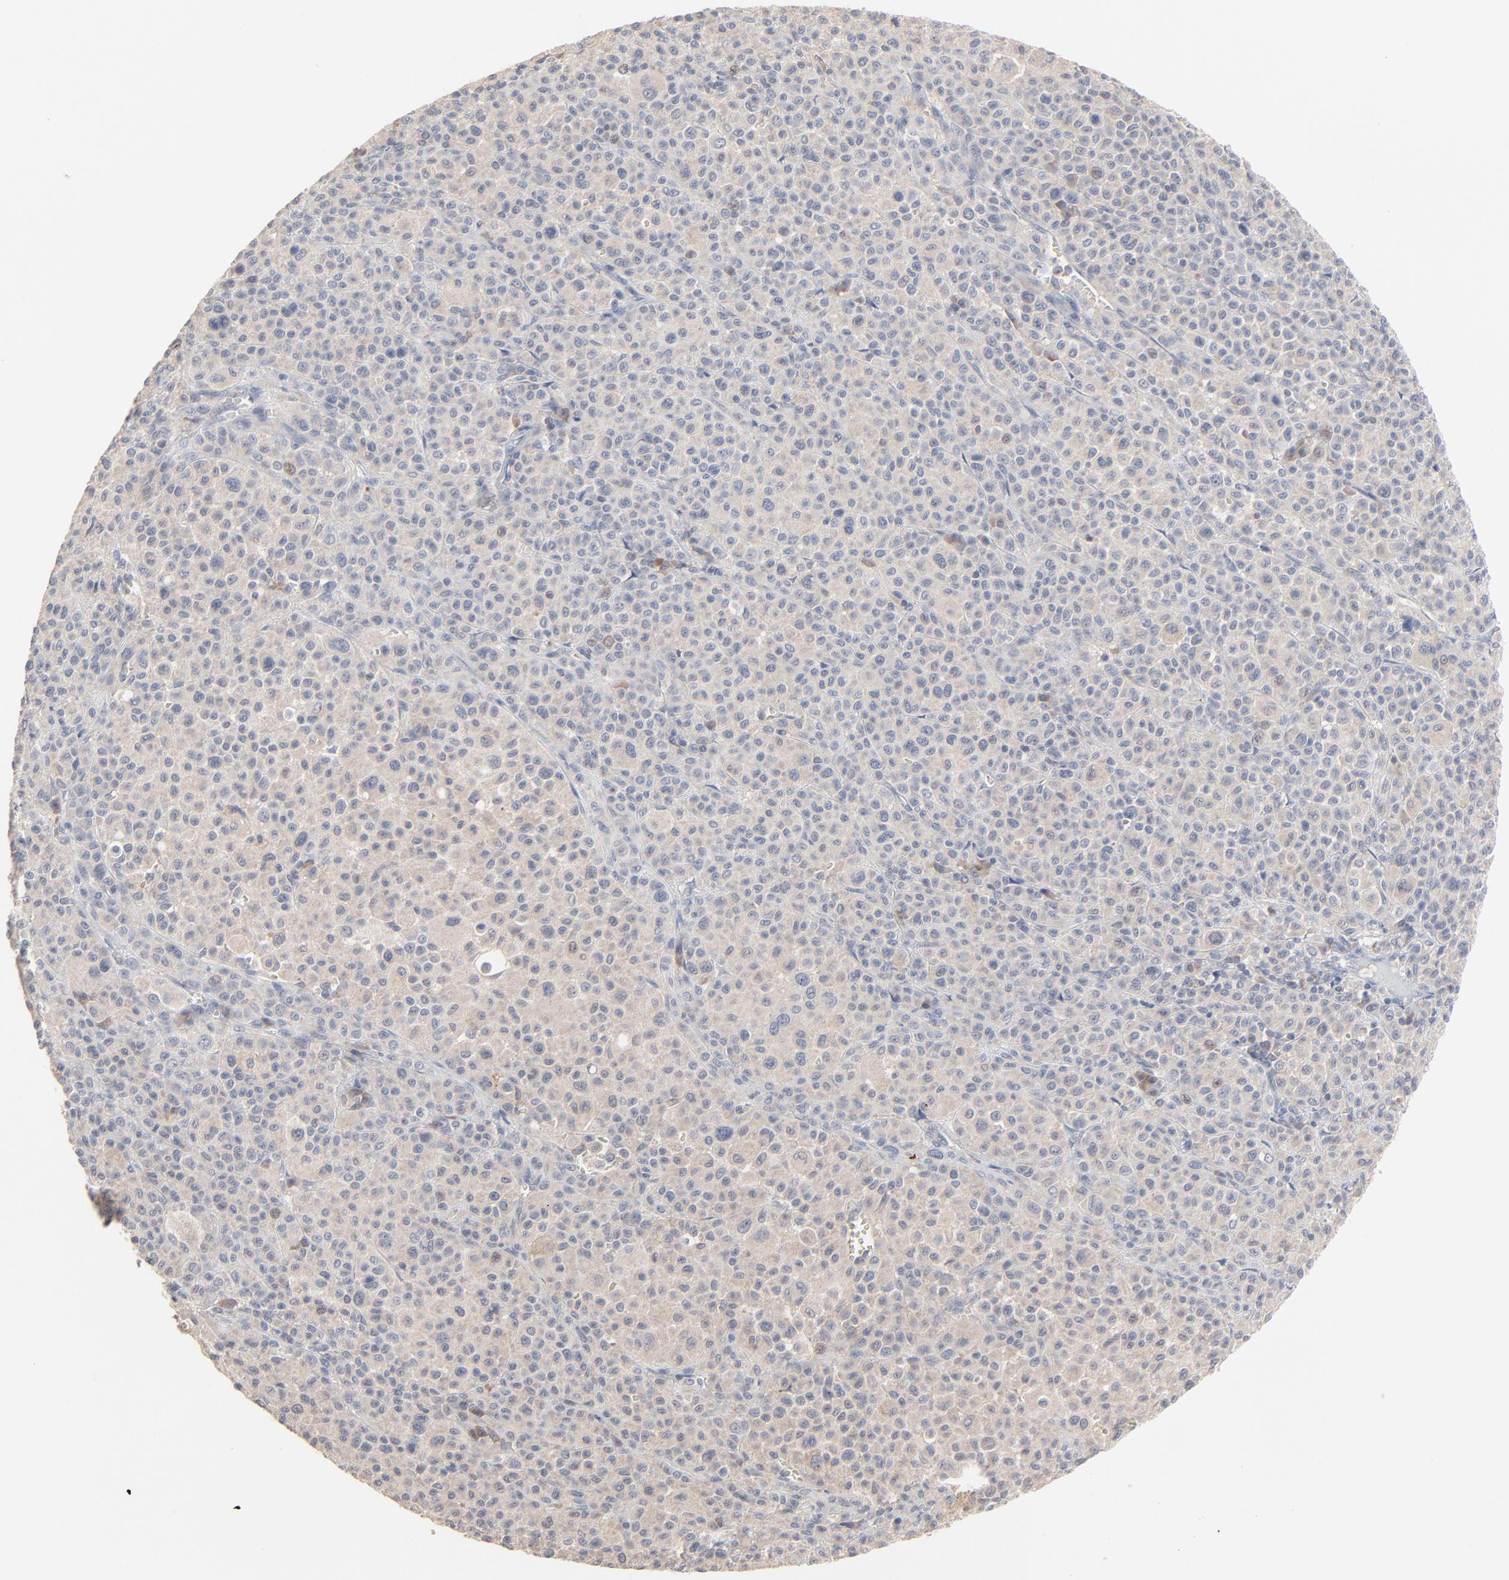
{"staining": {"intensity": "weak", "quantity": ">75%", "location": "cytoplasmic/membranous"}, "tissue": "melanoma", "cell_type": "Tumor cells", "image_type": "cancer", "snomed": [{"axis": "morphology", "description": "Malignant melanoma, Metastatic site"}, {"axis": "topography", "description": "Skin"}], "caption": "Immunohistochemical staining of human malignant melanoma (metastatic site) exhibits low levels of weak cytoplasmic/membranous positivity in about >75% of tumor cells.", "gene": "FANCB", "patient": {"sex": "female", "age": 74}}